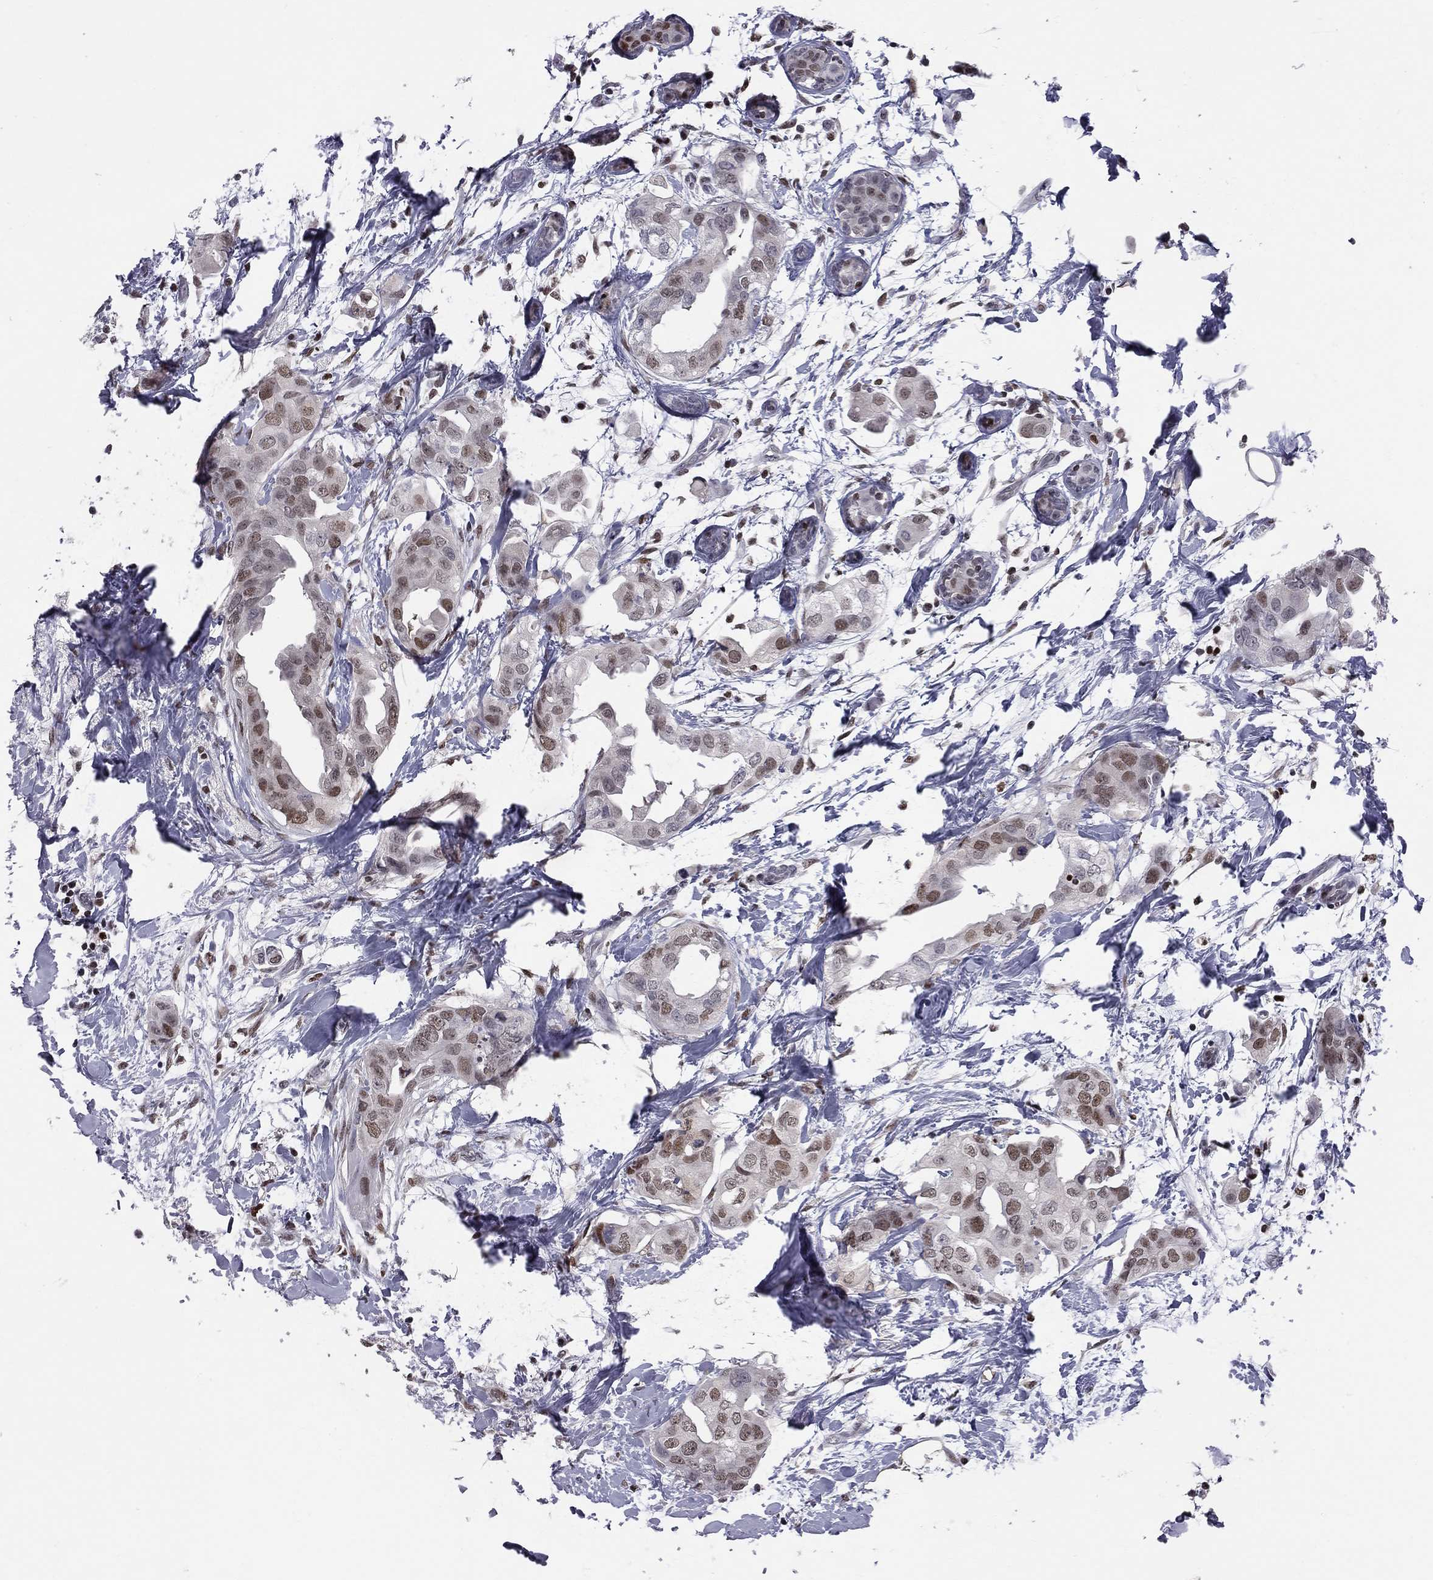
{"staining": {"intensity": "moderate", "quantity": "25%-75%", "location": "nuclear"}, "tissue": "breast cancer", "cell_type": "Tumor cells", "image_type": "cancer", "snomed": [{"axis": "morphology", "description": "Normal tissue, NOS"}, {"axis": "morphology", "description": "Duct carcinoma"}, {"axis": "topography", "description": "Breast"}], "caption": "Human breast infiltrating ductal carcinoma stained with a protein marker demonstrates moderate staining in tumor cells.", "gene": "RNASEH2C", "patient": {"sex": "female", "age": 40}}